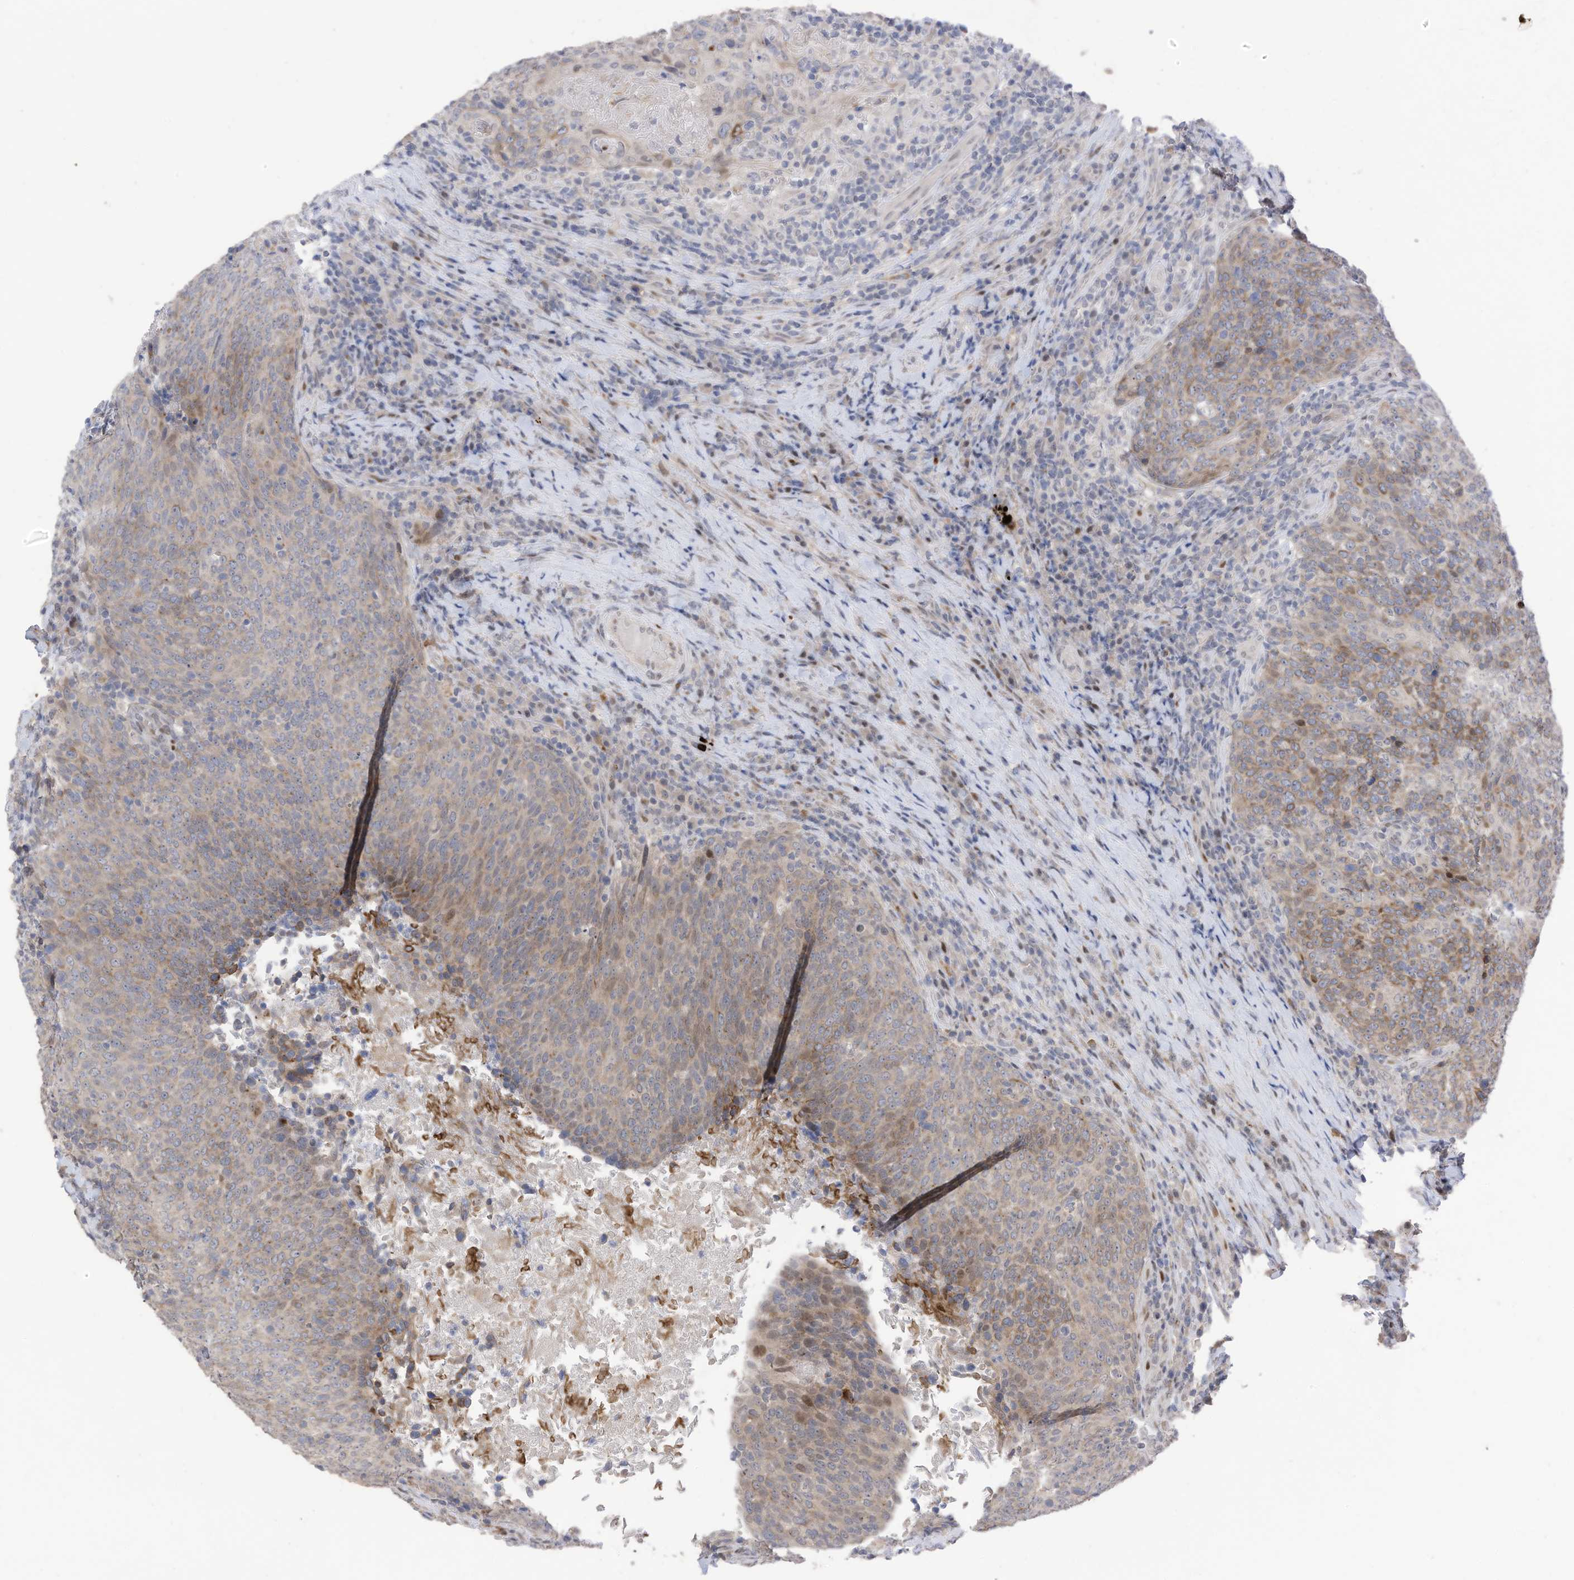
{"staining": {"intensity": "weak", "quantity": "<25%", "location": "cytoplasmic/membranous,nuclear"}, "tissue": "head and neck cancer", "cell_type": "Tumor cells", "image_type": "cancer", "snomed": [{"axis": "morphology", "description": "Squamous cell carcinoma, NOS"}, {"axis": "morphology", "description": "Squamous cell carcinoma, metastatic, NOS"}, {"axis": "topography", "description": "Lymph node"}, {"axis": "topography", "description": "Head-Neck"}], "caption": "Immunohistochemistry (IHC) histopathology image of human head and neck metastatic squamous cell carcinoma stained for a protein (brown), which exhibits no expression in tumor cells.", "gene": "RABL3", "patient": {"sex": "male", "age": 62}}